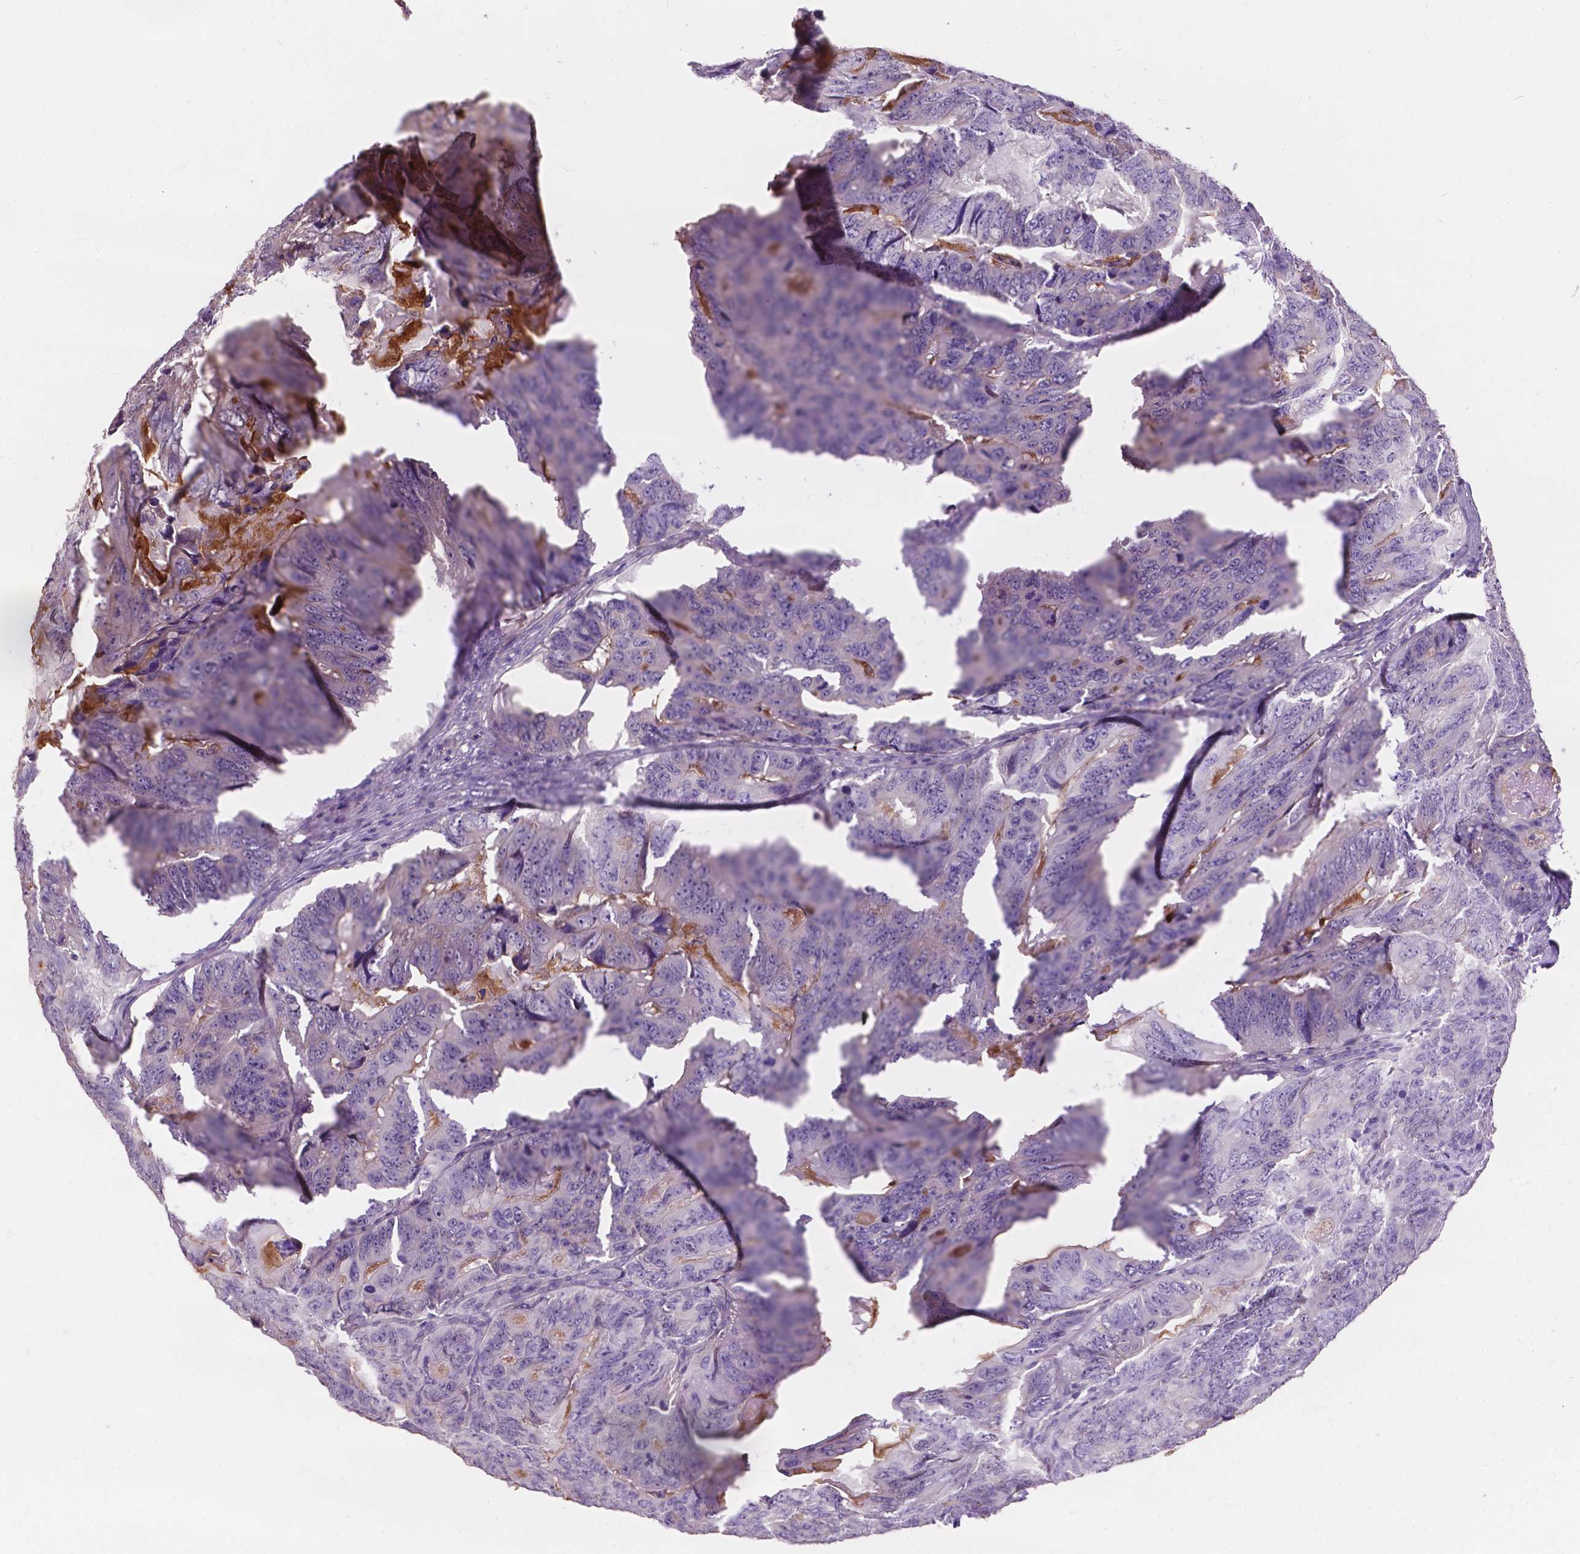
{"staining": {"intensity": "negative", "quantity": "none", "location": "none"}, "tissue": "colorectal cancer", "cell_type": "Tumor cells", "image_type": "cancer", "snomed": [{"axis": "morphology", "description": "Adenocarcinoma, NOS"}, {"axis": "topography", "description": "Colon"}], "caption": "Tumor cells are negative for brown protein staining in colorectal adenocarcinoma.", "gene": "PLSCR1", "patient": {"sex": "male", "age": 79}}